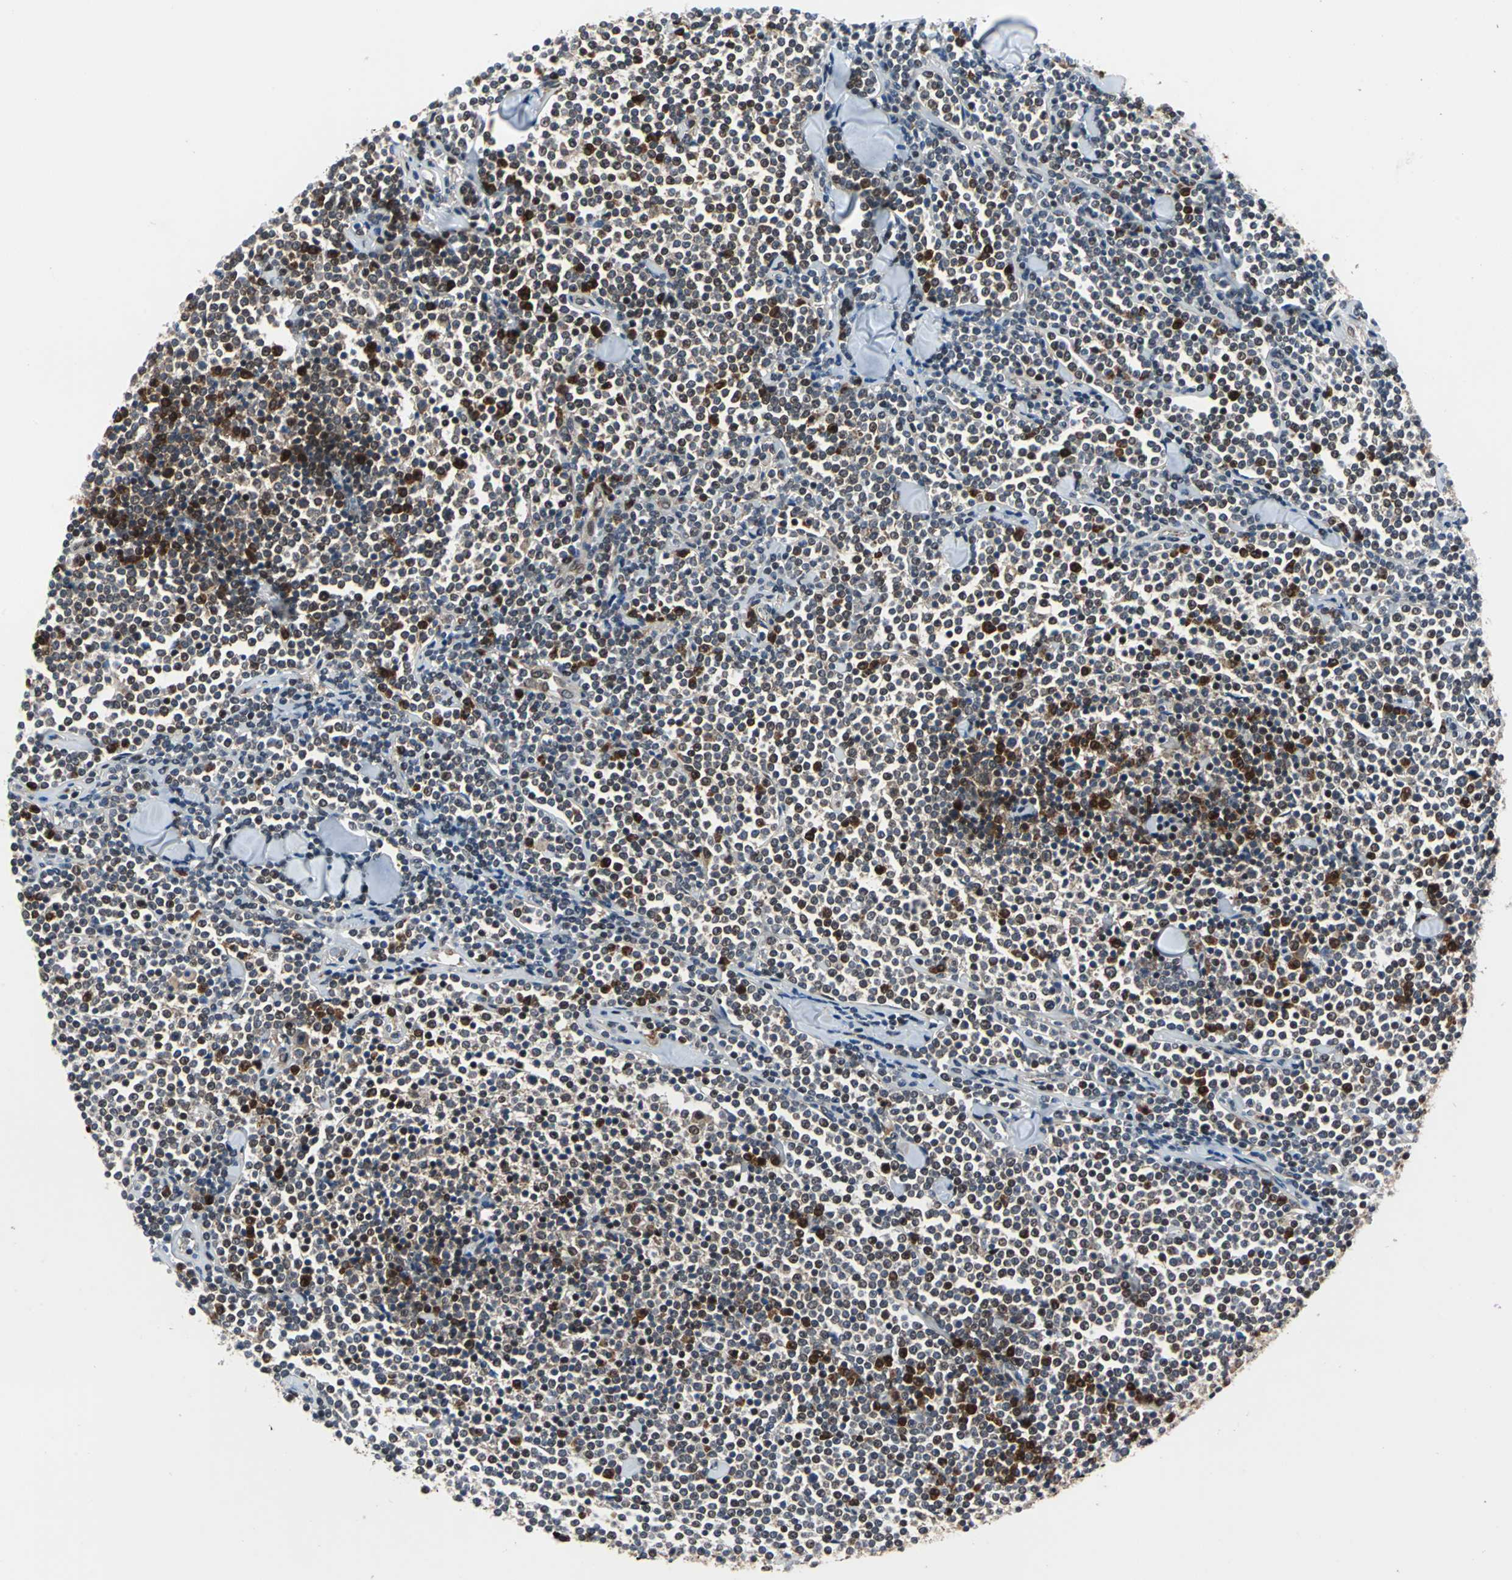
{"staining": {"intensity": "moderate", "quantity": "25%-75%", "location": "cytoplasmic/membranous,nuclear"}, "tissue": "lymphoma", "cell_type": "Tumor cells", "image_type": "cancer", "snomed": [{"axis": "morphology", "description": "Malignant lymphoma, non-Hodgkin's type, Low grade"}, {"axis": "topography", "description": "Soft tissue"}], "caption": "Lymphoma stained for a protein shows moderate cytoplasmic/membranous and nuclear positivity in tumor cells.", "gene": "POLR3K", "patient": {"sex": "male", "age": 92}}